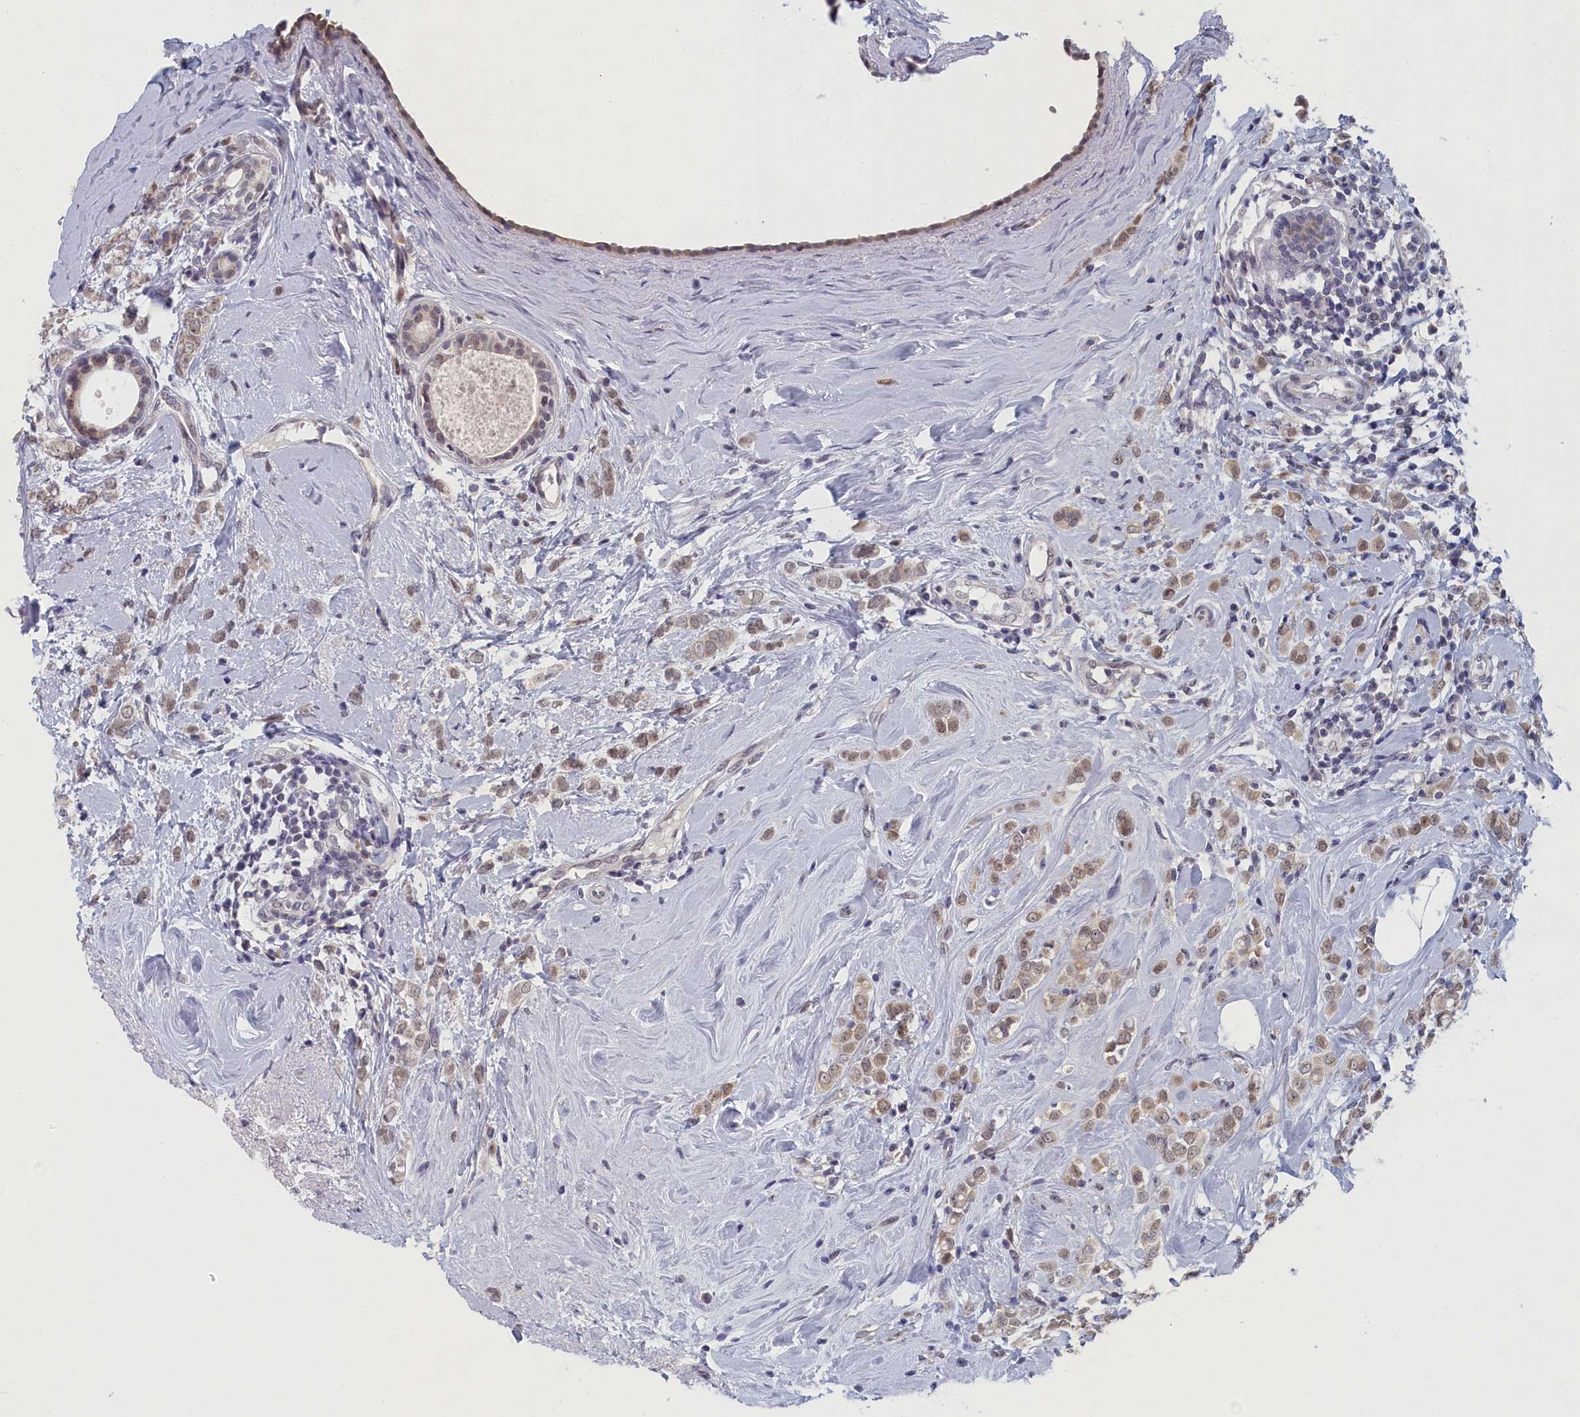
{"staining": {"intensity": "weak", "quantity": ">75%", "location": "nuclear"}, "tissue": "breast cancer", "cell_type": "Tumor cells", "image_type": "cancer", "snomed": [{"axis": "morphology", "description": "Lobular carcinoma"}, {"axis": "topography", "description": "Breast"}], "caption": "A brown stain highlights weak nuclear positivity of a protein in lobular carcinoma (breast) tumor cells. Immunohistochemistry (ihc) stains the protein of interest in brown and the nuclei are stained blue.", "gene": "DNAJC17", "patient": {"sex": "female", "age": 47}}